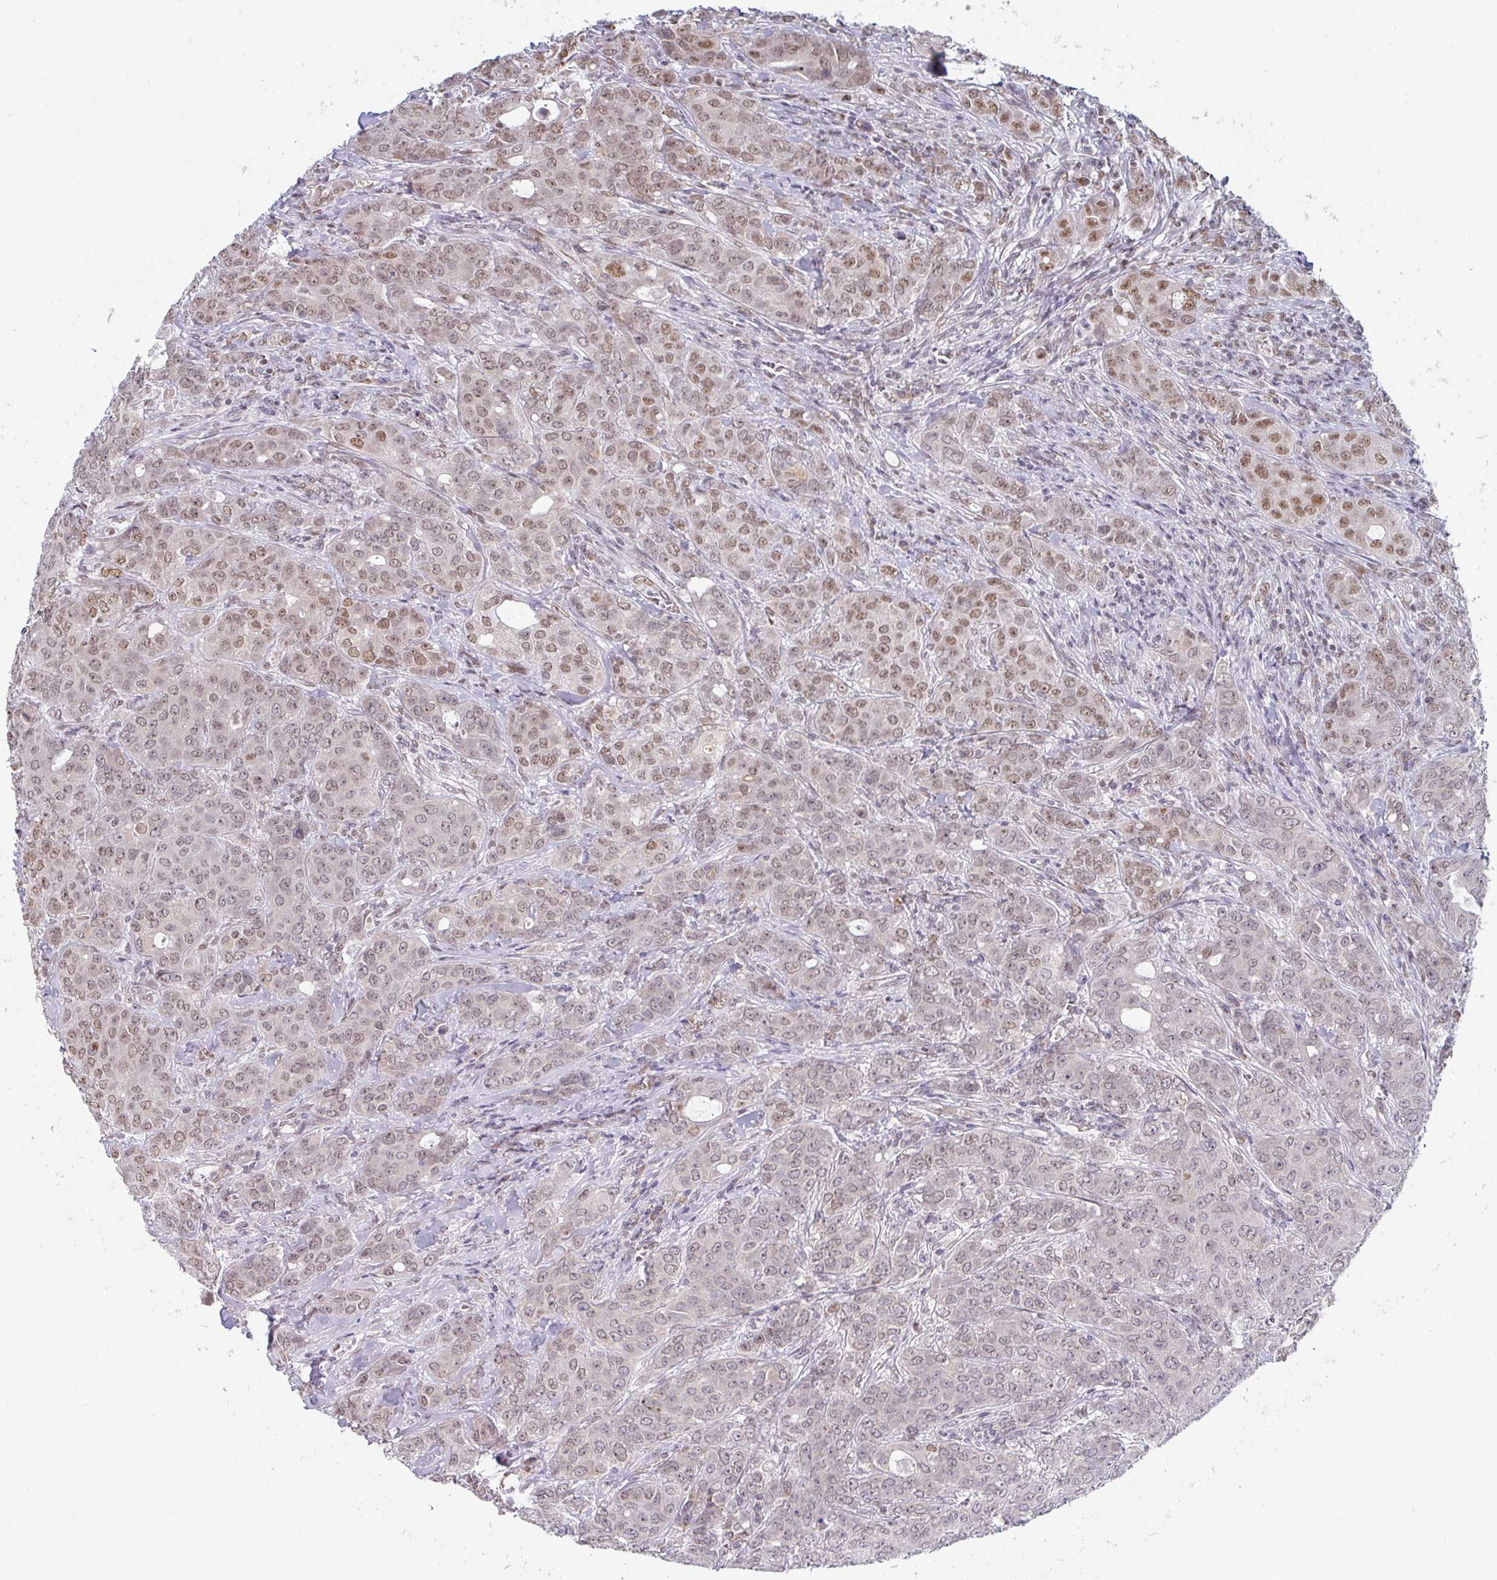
{"staining": {"intensity": "moderate", "quantity": "25%-75%", "location": "nuclear"}, "tissue": "breast cancer", "cell_type": "Tumor cells", "image_type": "cancer", "snomed": [{"axis": "morphology", "description": "Duct carcinoma"}, {"axis": "topography", "description": "Breast"}], "caption": "Breast cancer (intraductal carcinoma) stained for a protein displays moderate nuclear positivity in tumor cells.", "gene": "TMED5", "patient": {"sex": "female", "age": 43}}